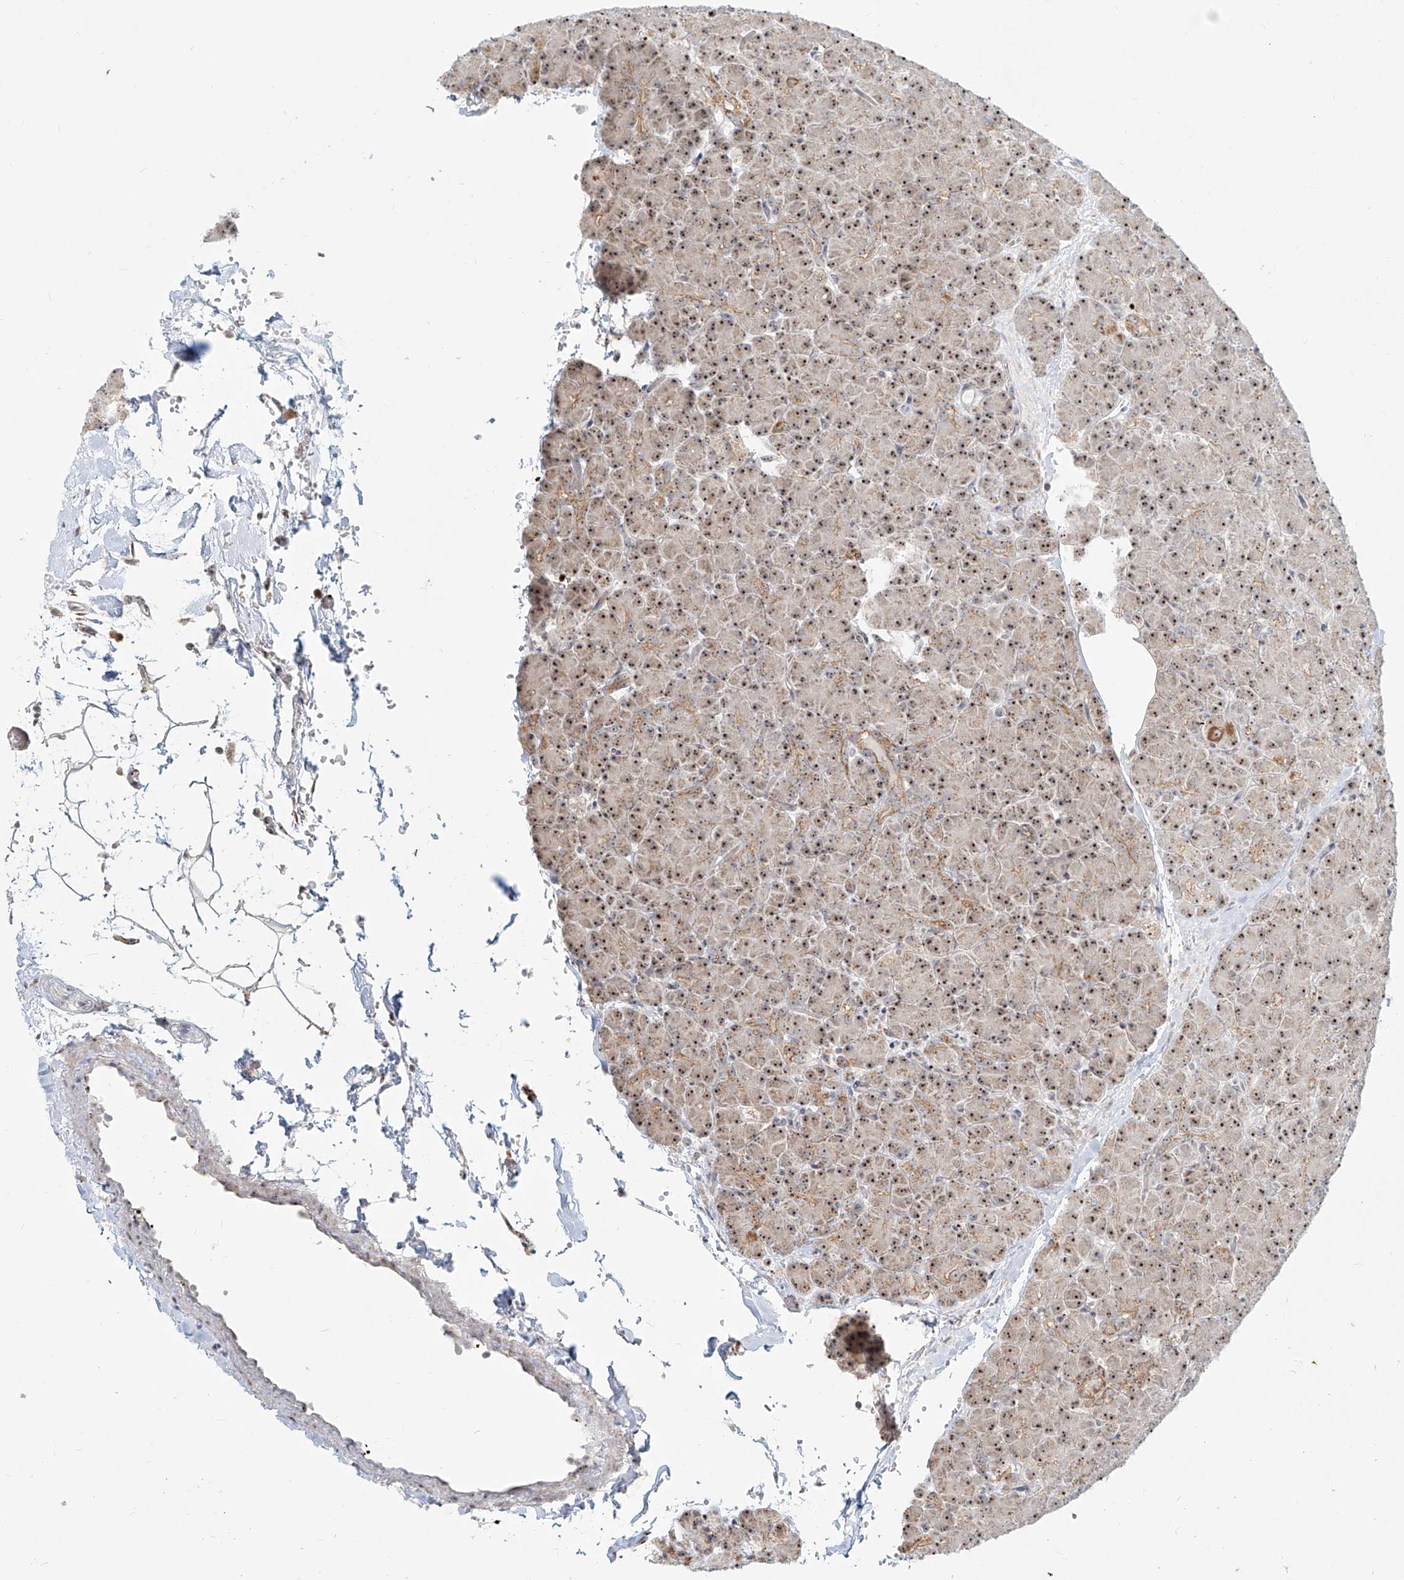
{"staining": {"intensity": "strong", "quantity": ">75%", "location": "cytoplasmic/membranous,nuclear"}, "tissue": "pancreas", "cell_type": "Exocrine glandular cells", "image_type": "normal", "snomed": [{"axis": "morphology", "description": "Normal tissue, NOS"}, {"axis": "topography", "description": "Pancreas"}], "caption": "Human pancreas stained with a protein marker displays strong staining in exocrine glandular cells.", "gene": "BYSL", "patient": {"sex": "female", "age": 43}}